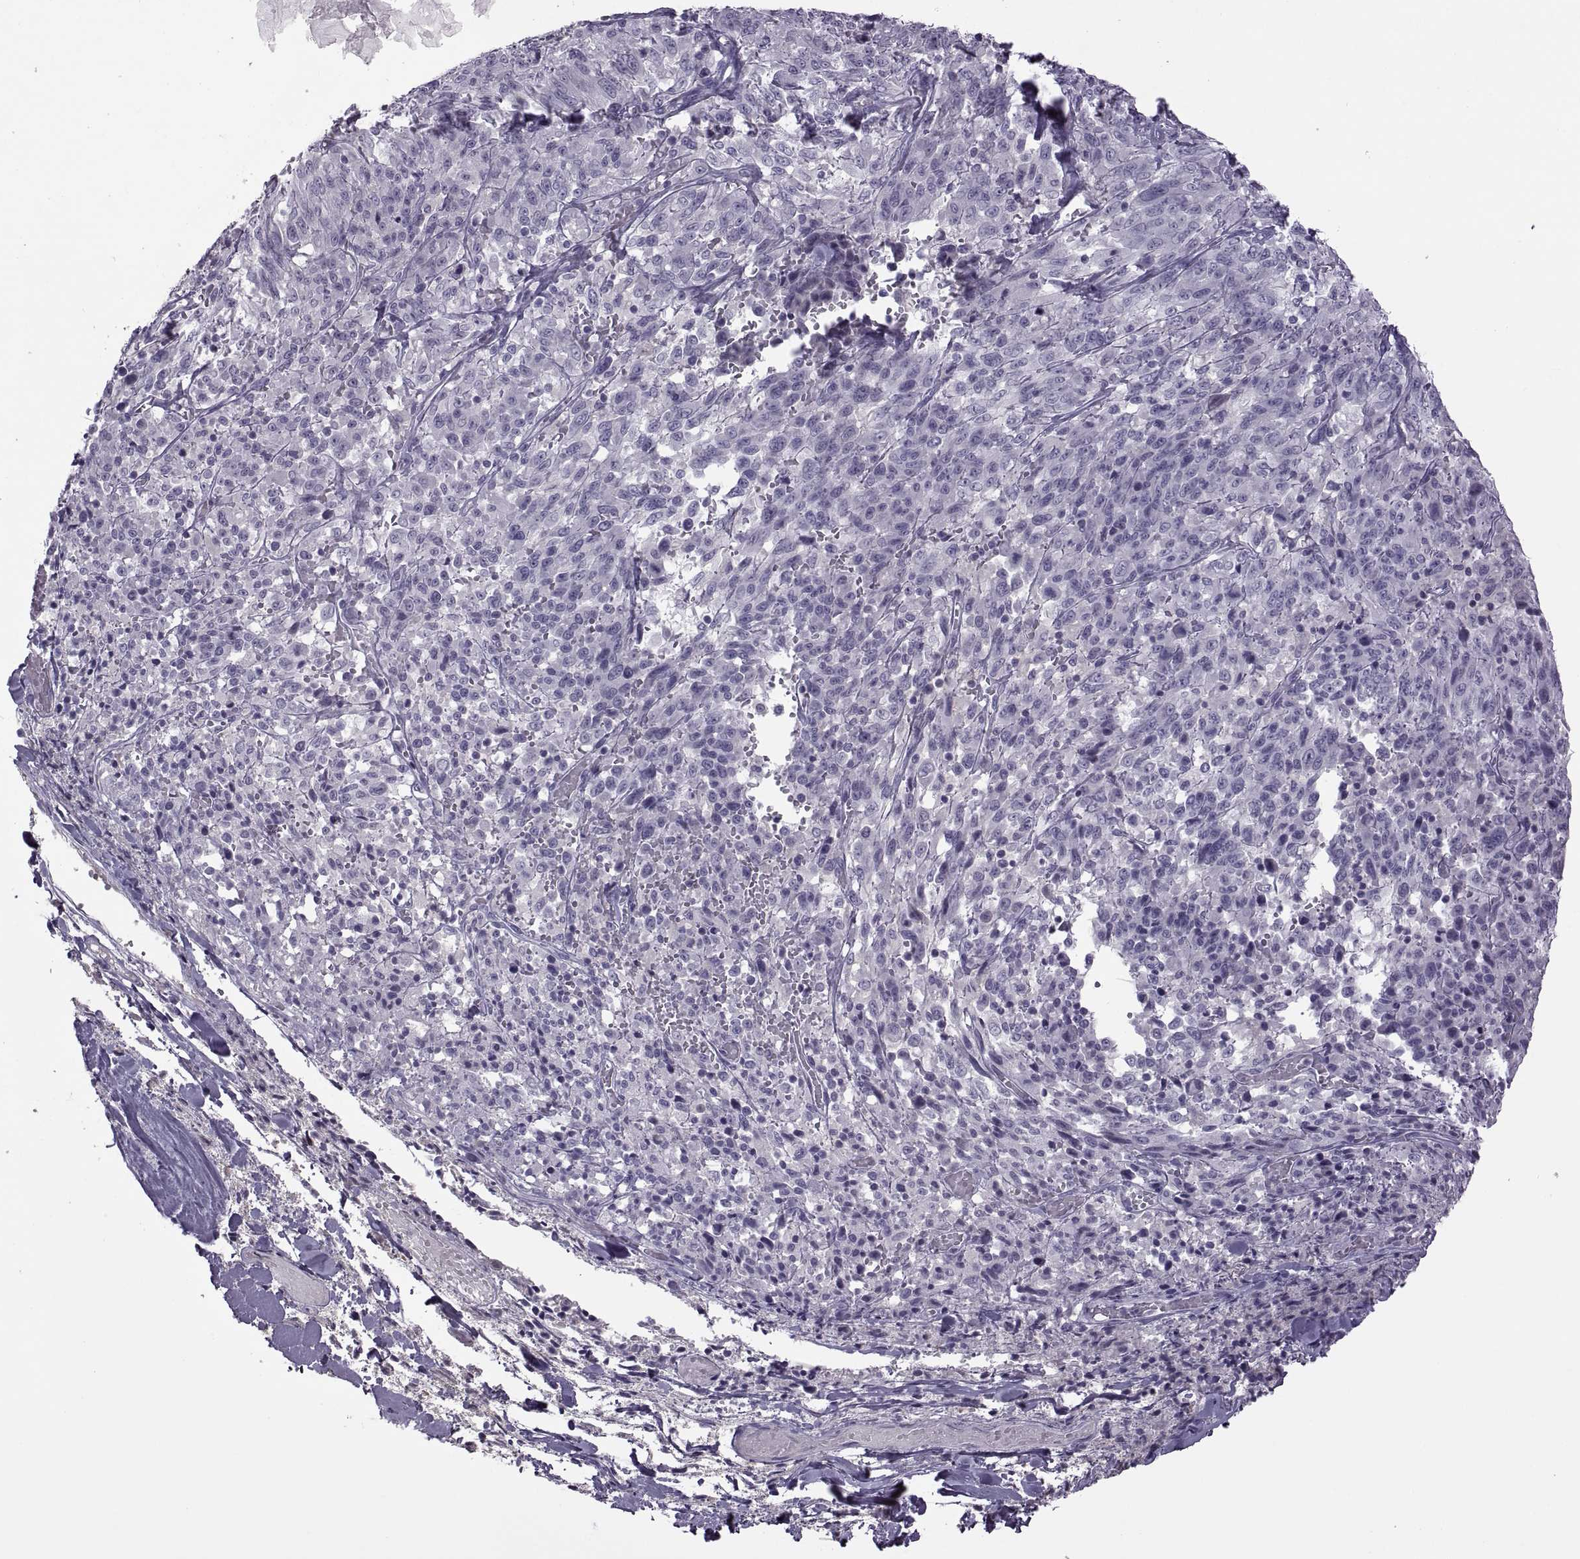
{"staining": {"intensity": "negative", "quantity": "none", "location": "none"}, "tissue": "melanoma", "cell_type": "Tumor cells", "image_type": "cancer", "snomed": [{"axis": "morphology", "description": "Malignant melanoma, NOS"}, {"axis": "topography", "description": "Skin"}], "caption": "A micrograph of human malignant melanoma is negative for staining in tumor cells. The staining was performed using DAB to visualize the protein expression in brown, while the nuclei were stained in blue with hematoxylin (Magnification: 20x).", "gene": "RSPH6A", "patient": {"sex": "female", "age": 91}}